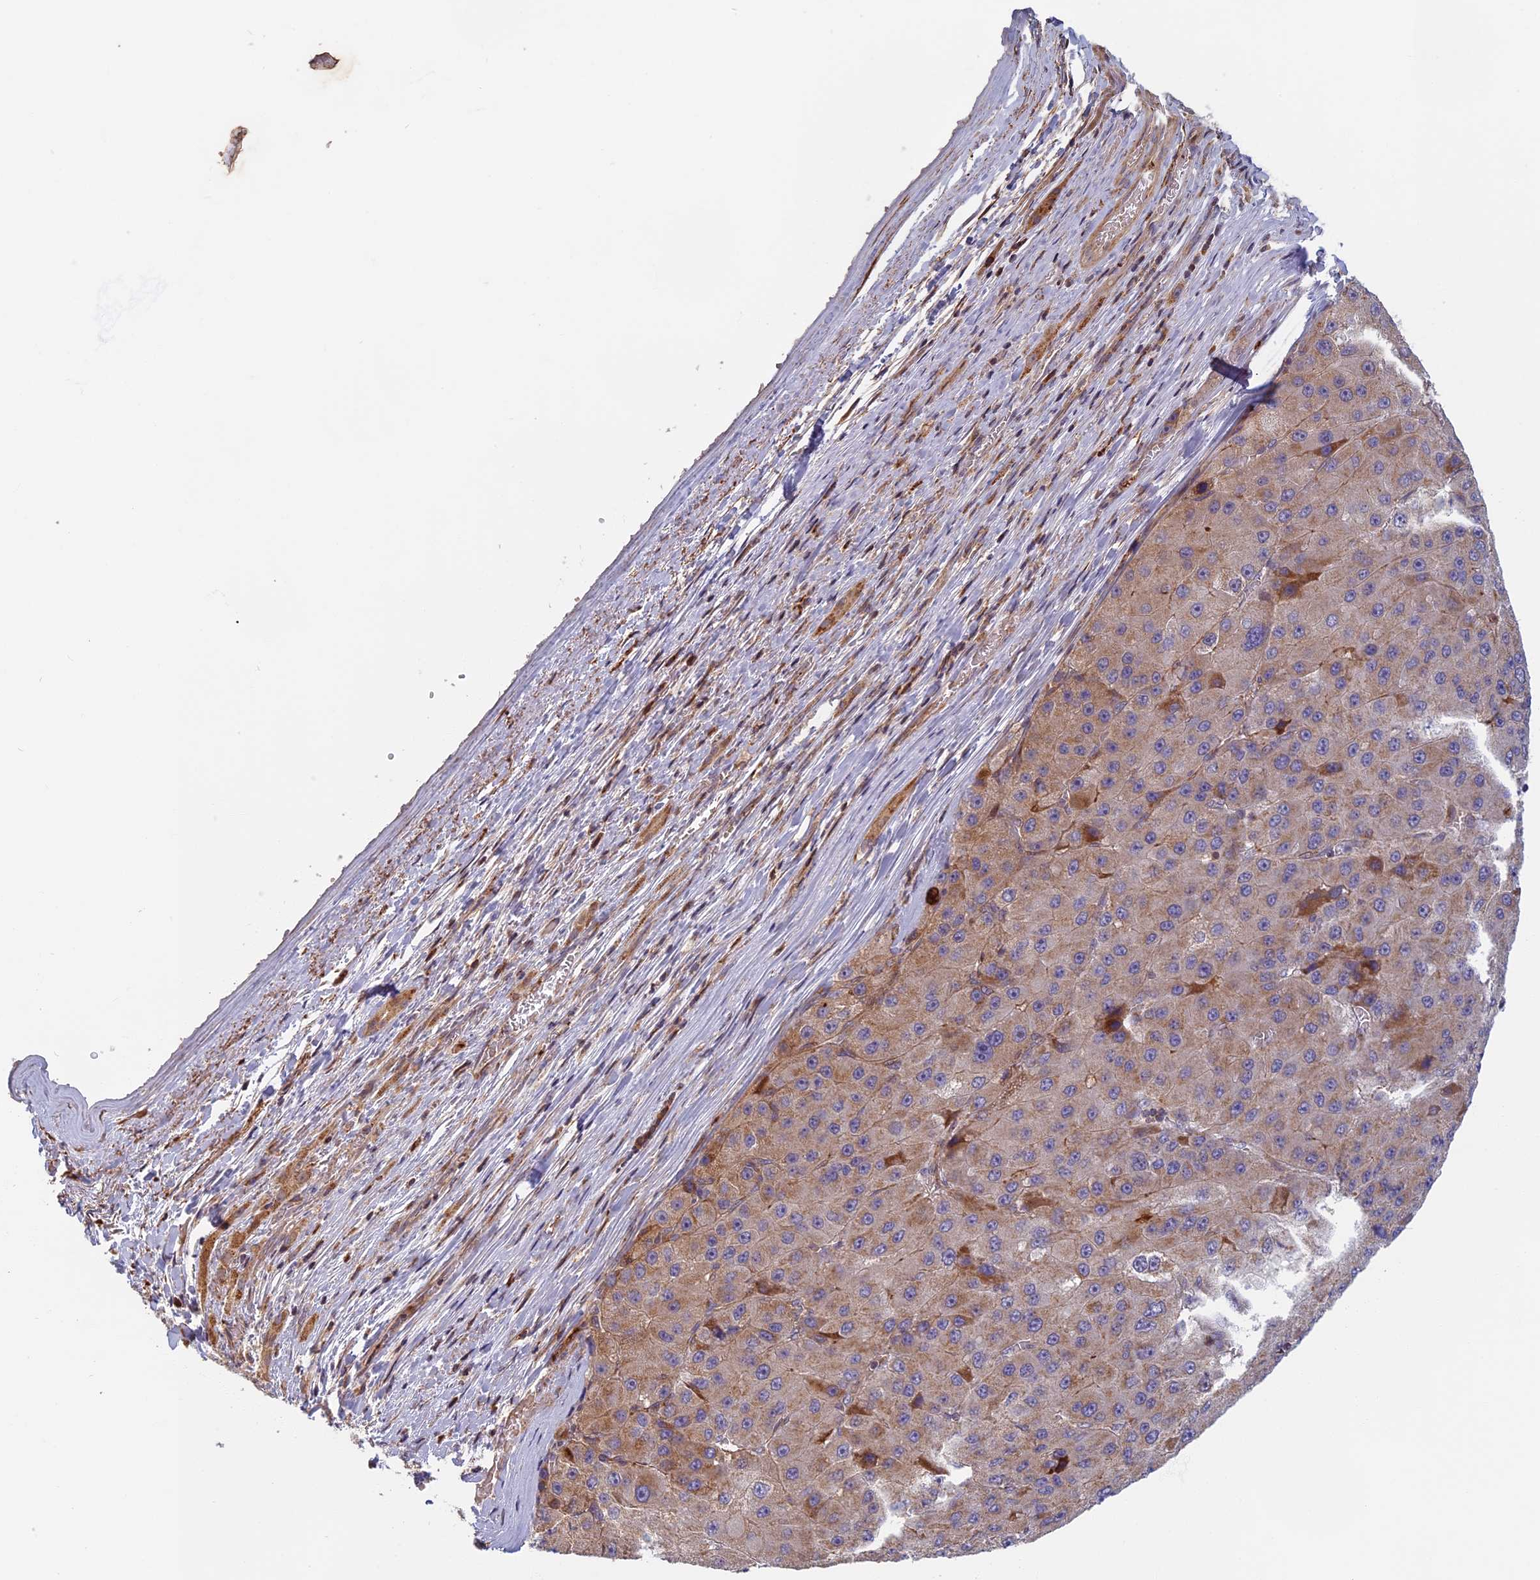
{"staining": {"intensity": "moderate", "quantity": "<25%", "location": "cytoplasmic/membranous"}, "tissue": "liver cancer", "cell_type": "Tumor cells", "image_type": "cancer", "snomed": [{"axis": "morphology", "description": "Carcinoma, Hepatocellular, NOS"}, {"axis": "topography", "description": "Liver"}], "caption": "Immunohistochemical staining of human hepatocellular carcinoma (liver) displays low levels of moderate cytoplasmic/membranous protein expression in about <25% of tumor cells. (DAB = brown stain, brightfield microscopy at high magnification).", "gene": "EDAR", "patient": {"sex": "female", "age": 73}}